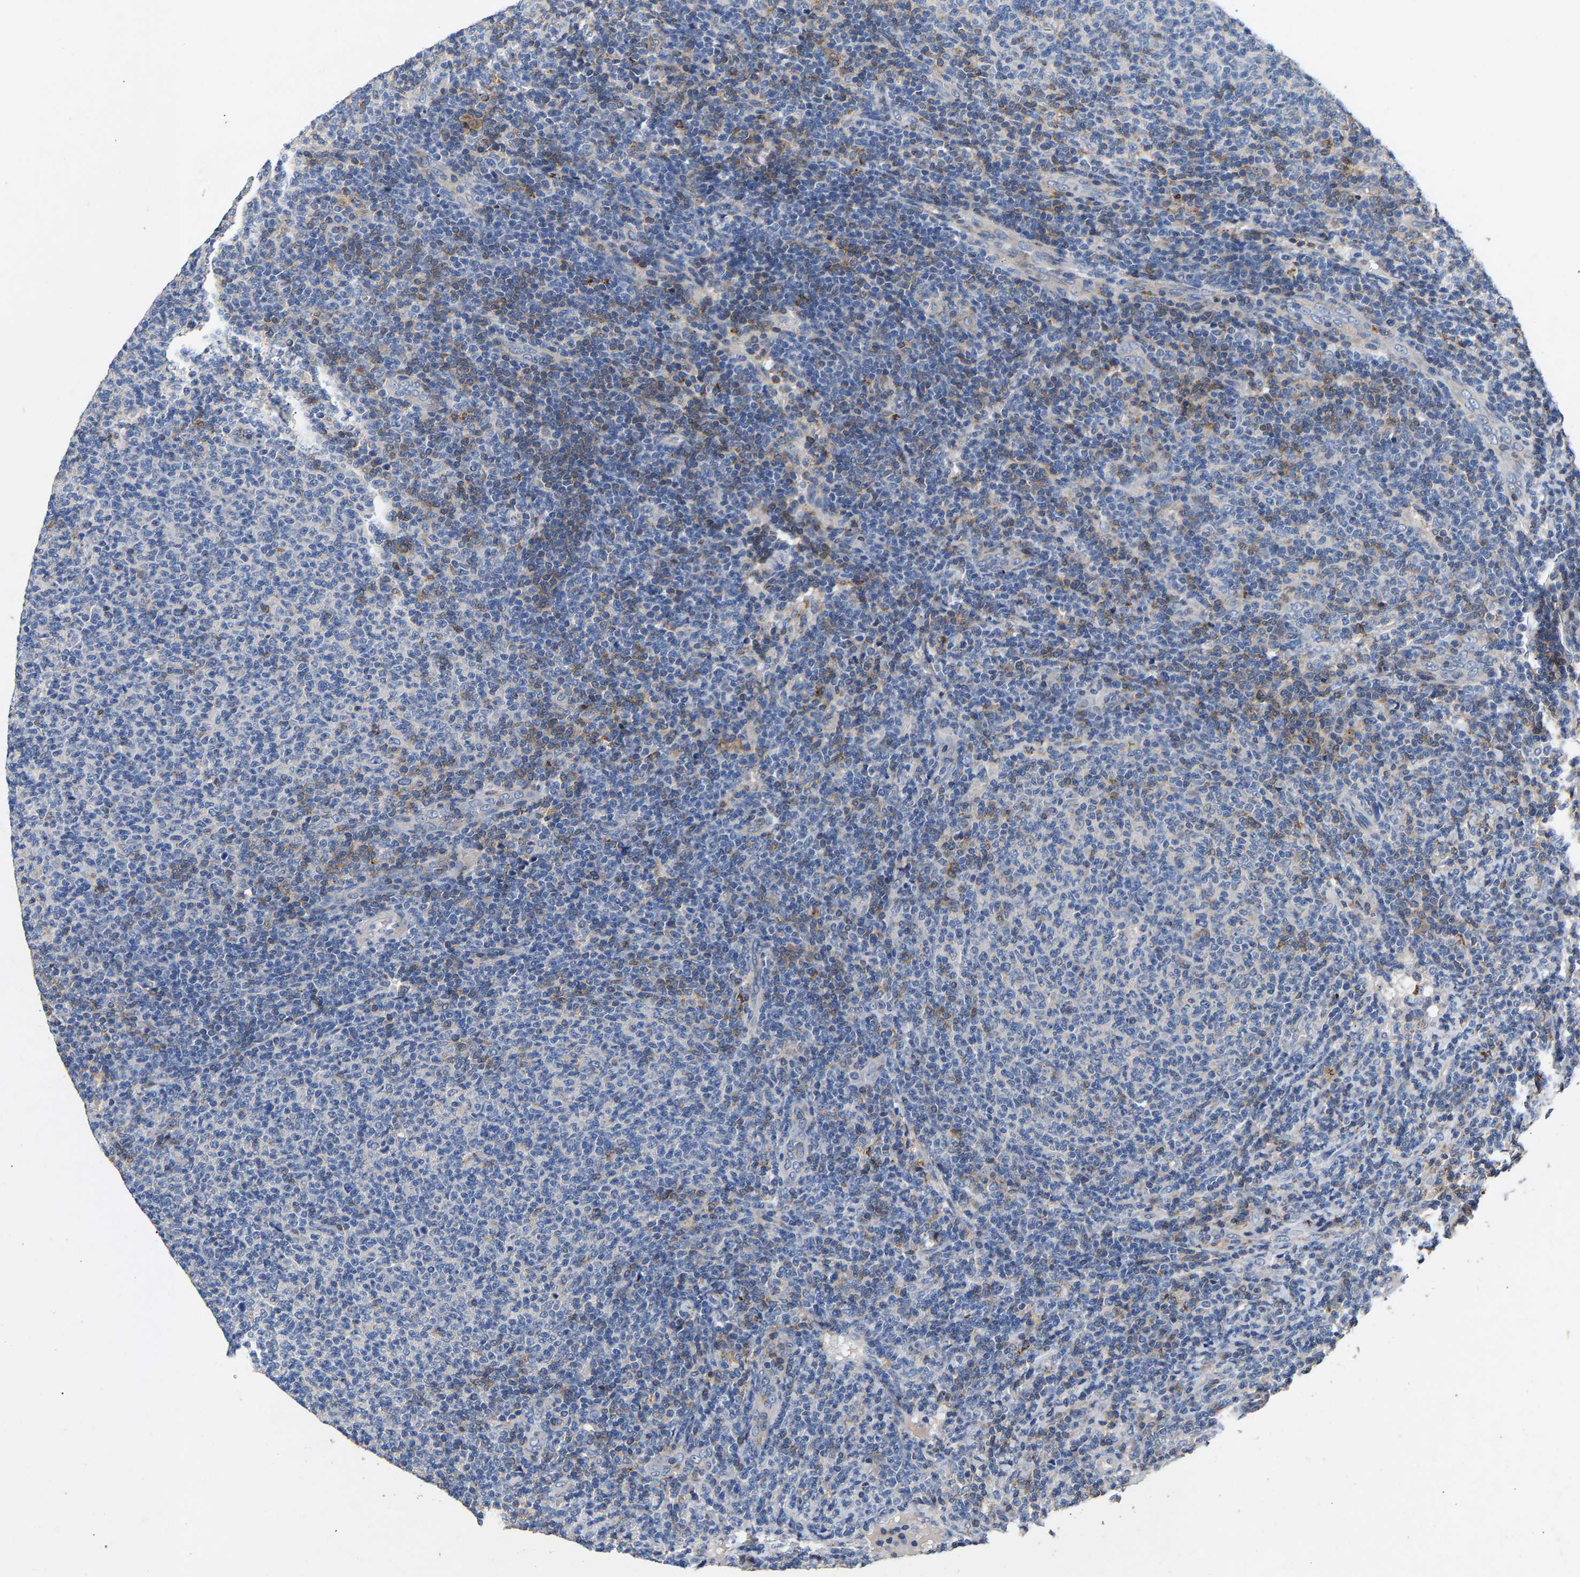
{"staining": {"intensity": "negative", "quantity": "none", "location": "none"}, "tissue": "lymphoma", "cell_type": "Tumor cells", "image_type": "cancer", "snomed": [{"axis": "morphology", "description": "Malignant lymphoma, non-Hodgkin's type, Low grade"}, {"axis": "topography", "description": "Lymph node"}], "caption": "Immunohistochemical staining of human lymphoma demonstrates no significant staining in tumor cells.", "gene": "CCDC171", "patient": {"sex": "male", "age": 66}}